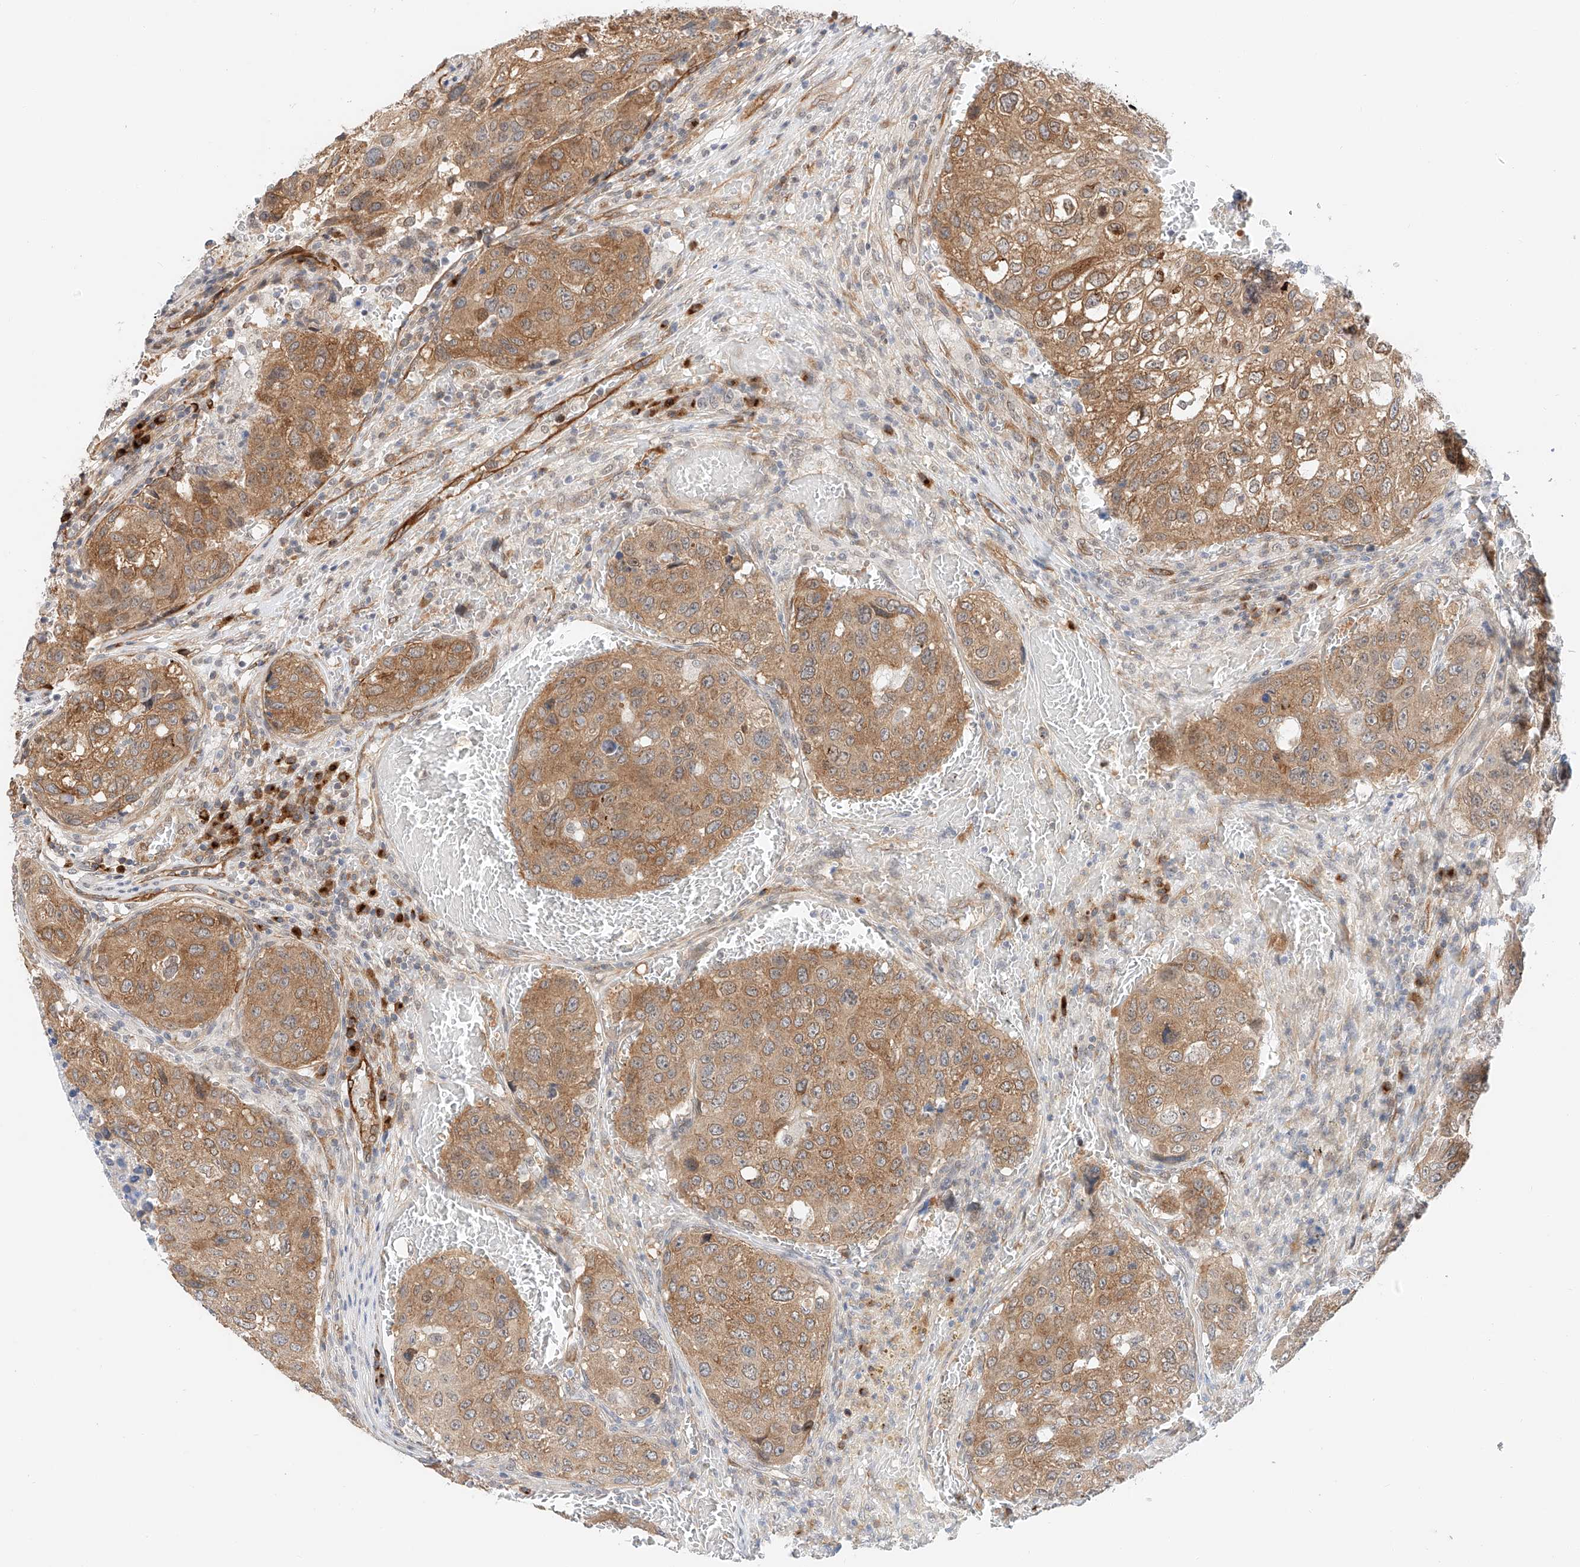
{"staining": {"intensity": "moderate", "quantity": ">75%", "location": "cytoplasmic/membranous"}, "tissue": "urothelial cancer", "cell_type": "Tumor cells", "image_type": "cancer", "snomed": [{"axis": "morphology", "description": "Urothelial carcinoma, High grade"}, {"axis": "topography", "description": "Lymph node"}, {"axis": "topography", "description": "Urinary bladder"}], "caption": "Urothelial cancer stained for a protein (brown) displays moderate cytoplasmic/membranous positive positivity in about >75% of tumor cells.", "gene": "CARMIL1", "patient": {"sex": "male", "age": 51}}